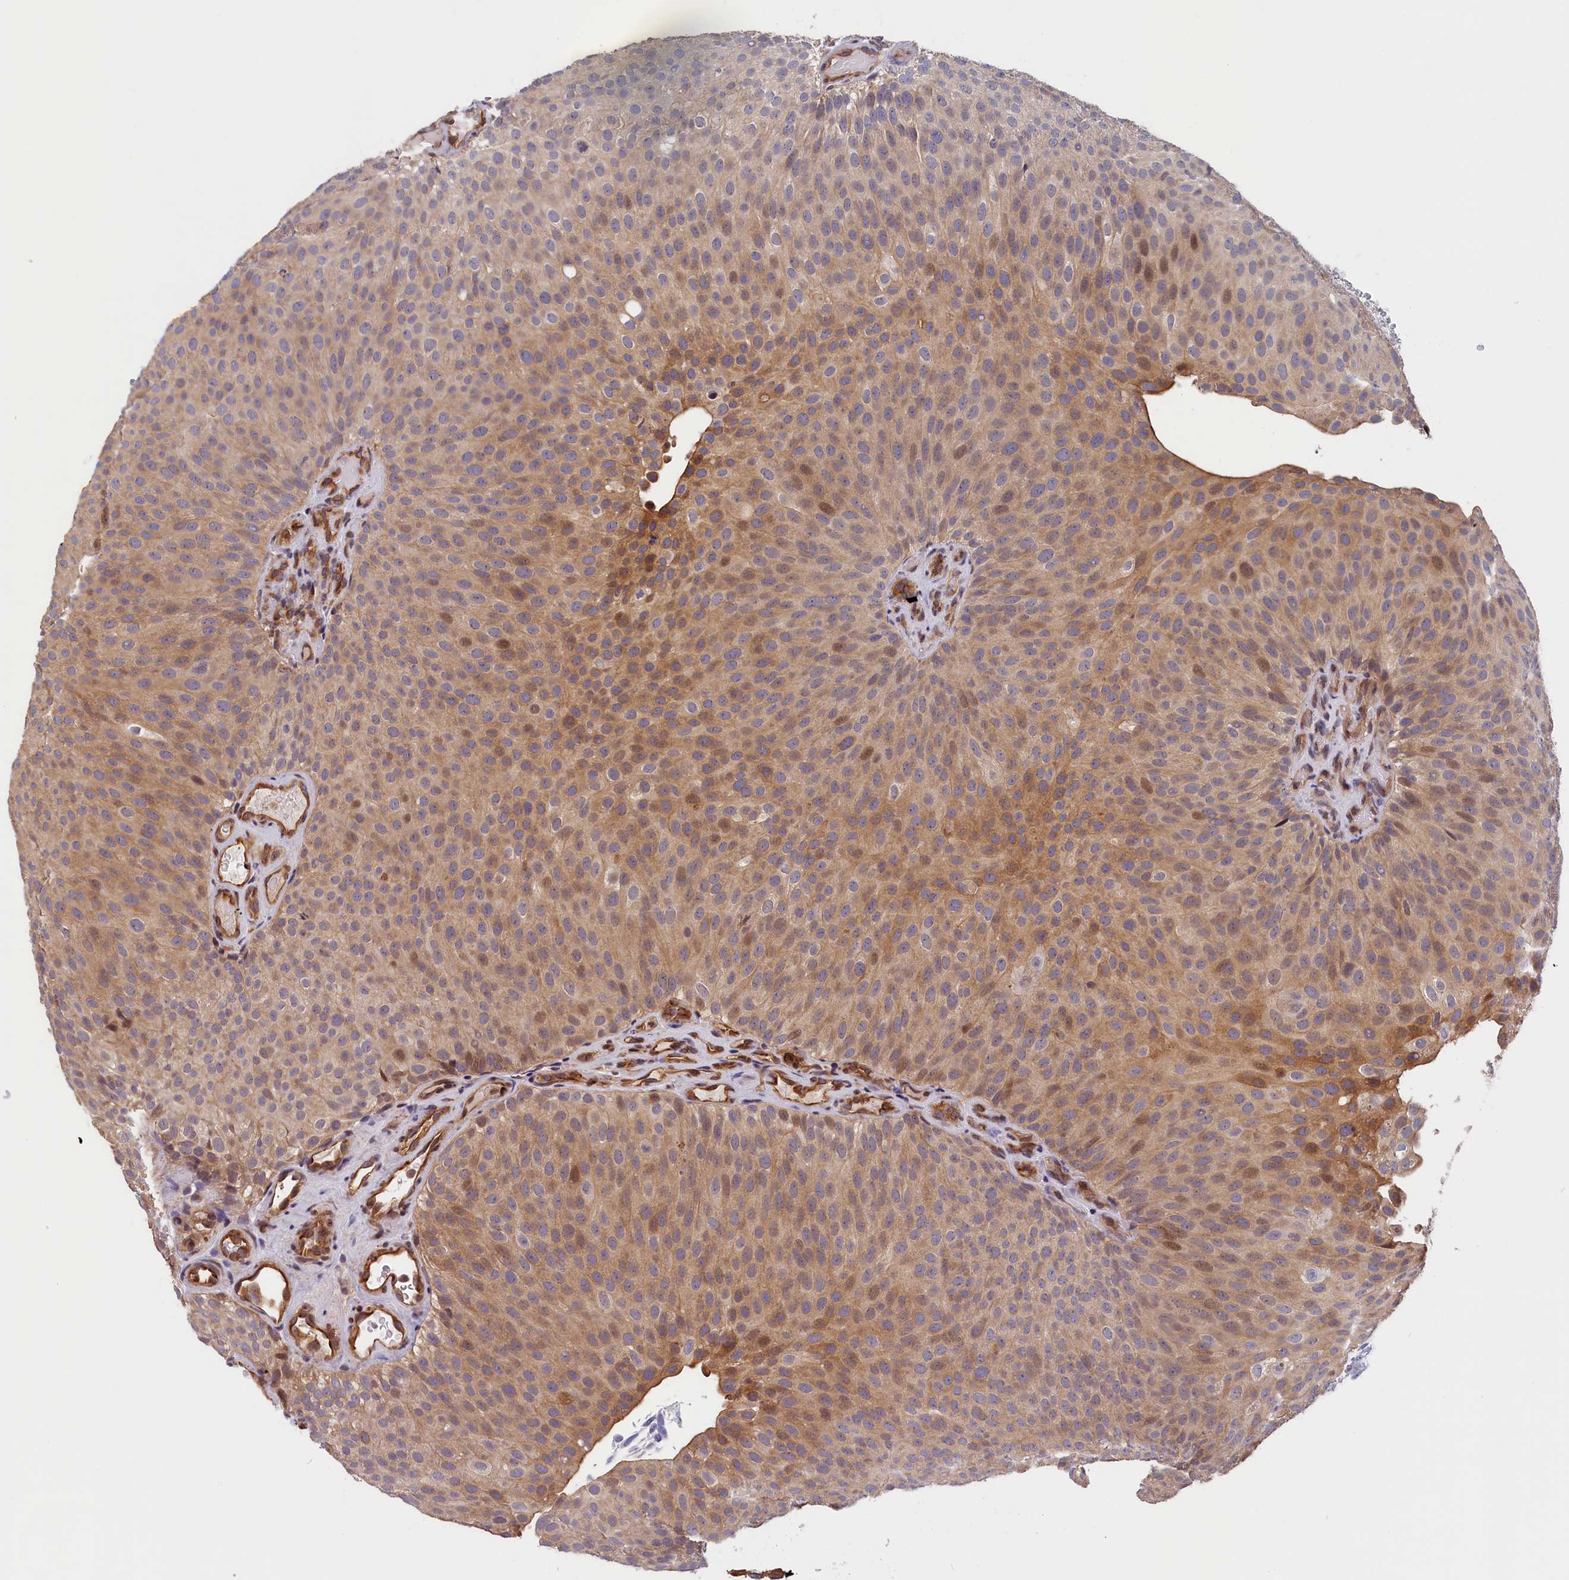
{"staining": {"intensity": "moderate", "quantity": "25%-75%", "location": "cytoplasmic/membranous,nuclear"}, "tissue": "urothelial cancer", "cell_type": "Tumor cells", "image_type": "cancer", "snomed": [{"axis": "morphology", "description": "Urothelial carcinoma, Low grade"}, {"axis": "topography", "description": "Urinary bladder"}], "caption": "Immunohistochemistry photomicrograph of neoplastic tissue: urothelial carcinoma (low-grade) stained using IHC reveals medium levels of moderate protein expression localized specifically in the cytoplasmic/membranous and nuclear of tumor cells, appearing as a cytoplasmic/membranous and nuclear brown color.", "gene": "TMEM116", "patient": {"sex": "male", "age": 78}}